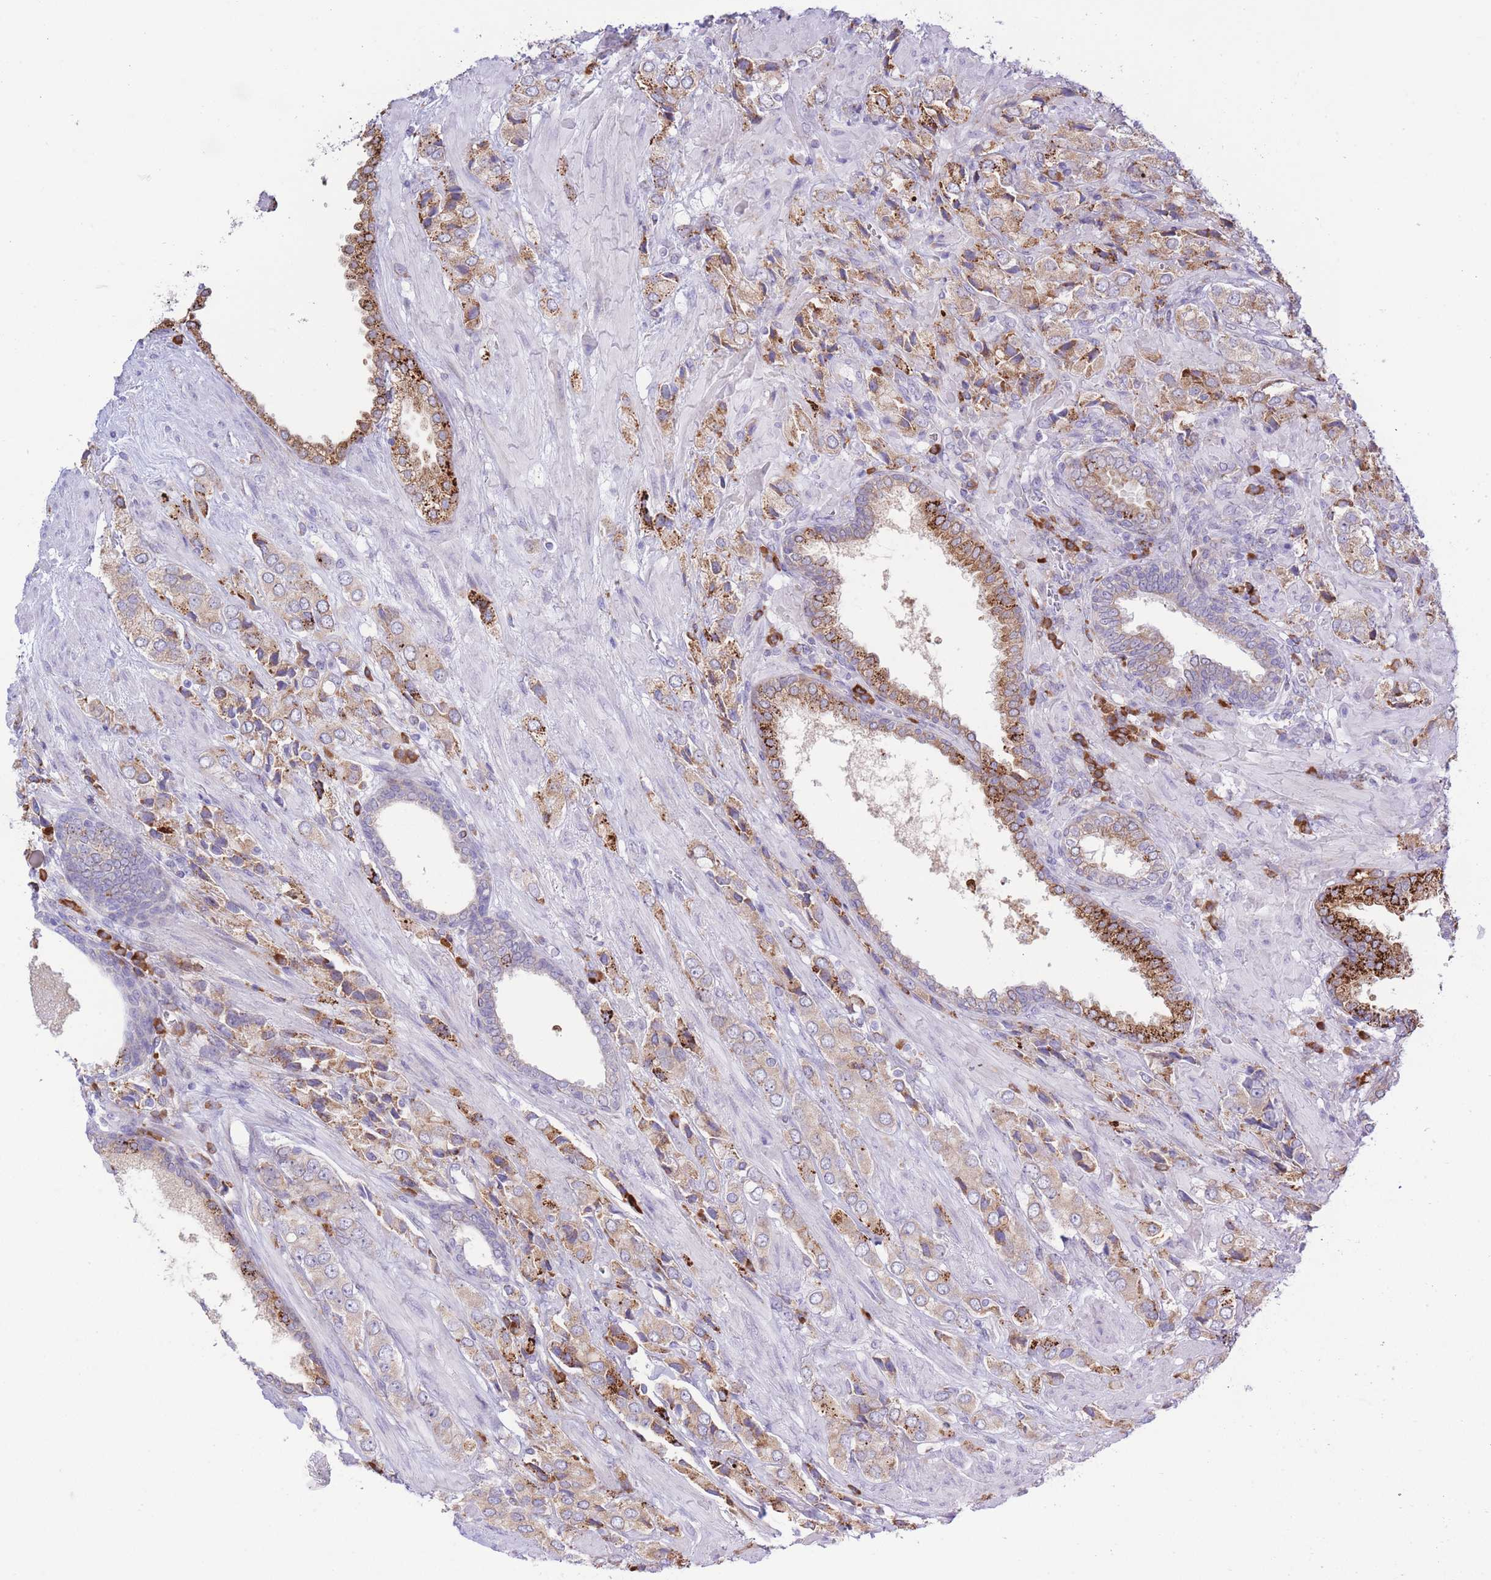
{"staining": {"intensity": "moderate", "quantity": ">75%", "location": "cytoplasmic/membranous"}, "tissue": "prostate cancer", "cell_type": "Tumor cells", "image_type": "cancer", "snomed": [{"axis": "morphology", "description": "Adenocarcinoma, High grade"}, {"axis": "topography", "description": "Prostate and seminal vesicle, NOS"}], "caption": "Brown immunohistochemical staining in human prostate cancer (adenocarcinoma (high-grade)) exhibits moderate cytoplasmic/membranous staining in about >75% of tumor cells.", "gene": "MYDGF", "patient": {"sex": "male", "age": 64}}